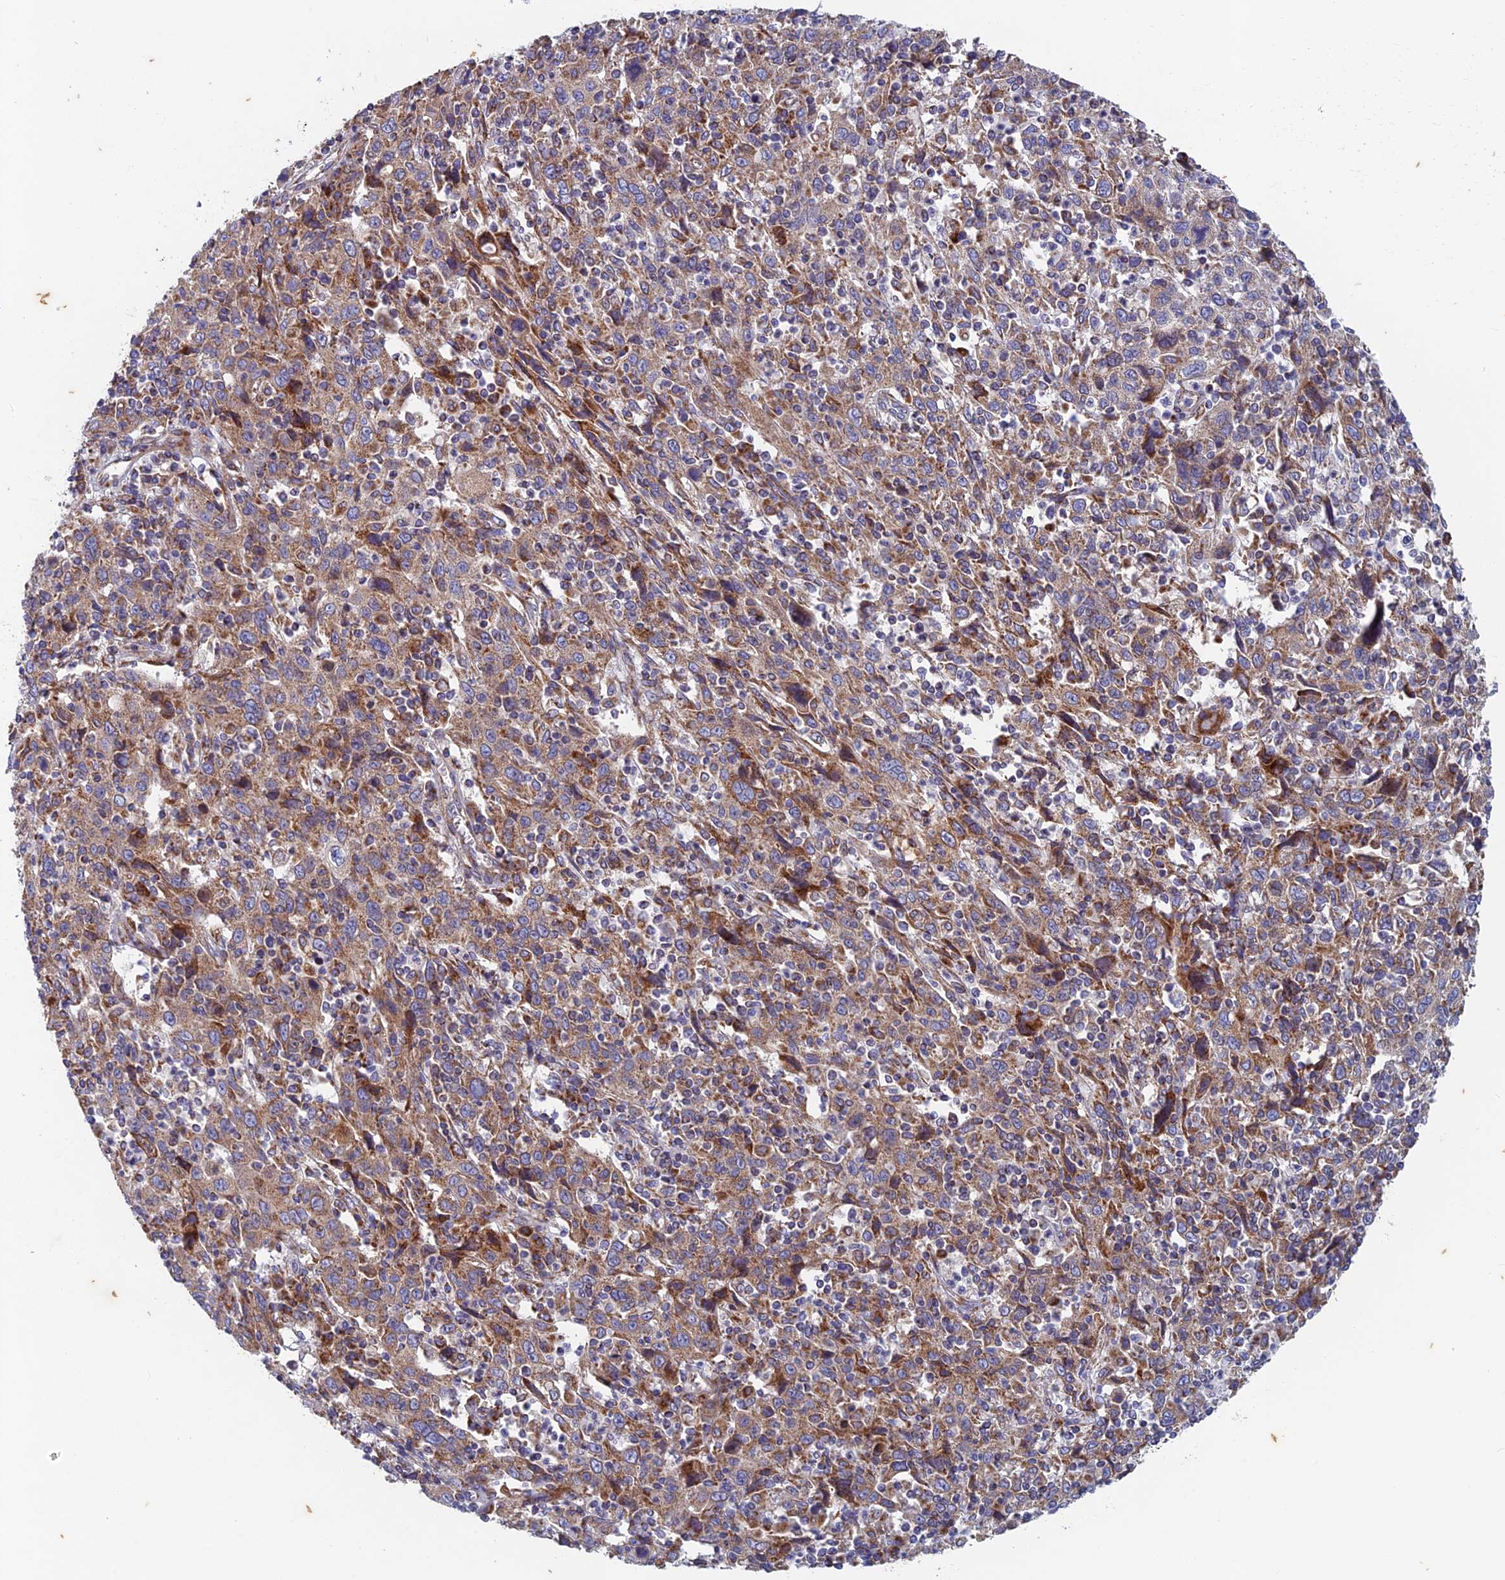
{"staining": {"intensity": "moderate", "quantity": ">75%", "location": "cytoplasmic/membranous"}, "tissue": "cervical cancer", "cell_type": "Tumor cells", "image_type": "cancer", "snomed": [{"axis": "morphology", "description": "Squamous cell carcinoma, NOS"}, {"axis": "topography", "description": "Cervix"}], "caption": "Immunohistochemistry (IHC) (DAB) staining of human cervical cancer (squamous cell carcinoma) demonstrates moderate cytoplasmic/membranous protein expression in about >75% of tumor cells.", "gene": "AP4S1", "patient": {"sex": "female", "age": 46}}